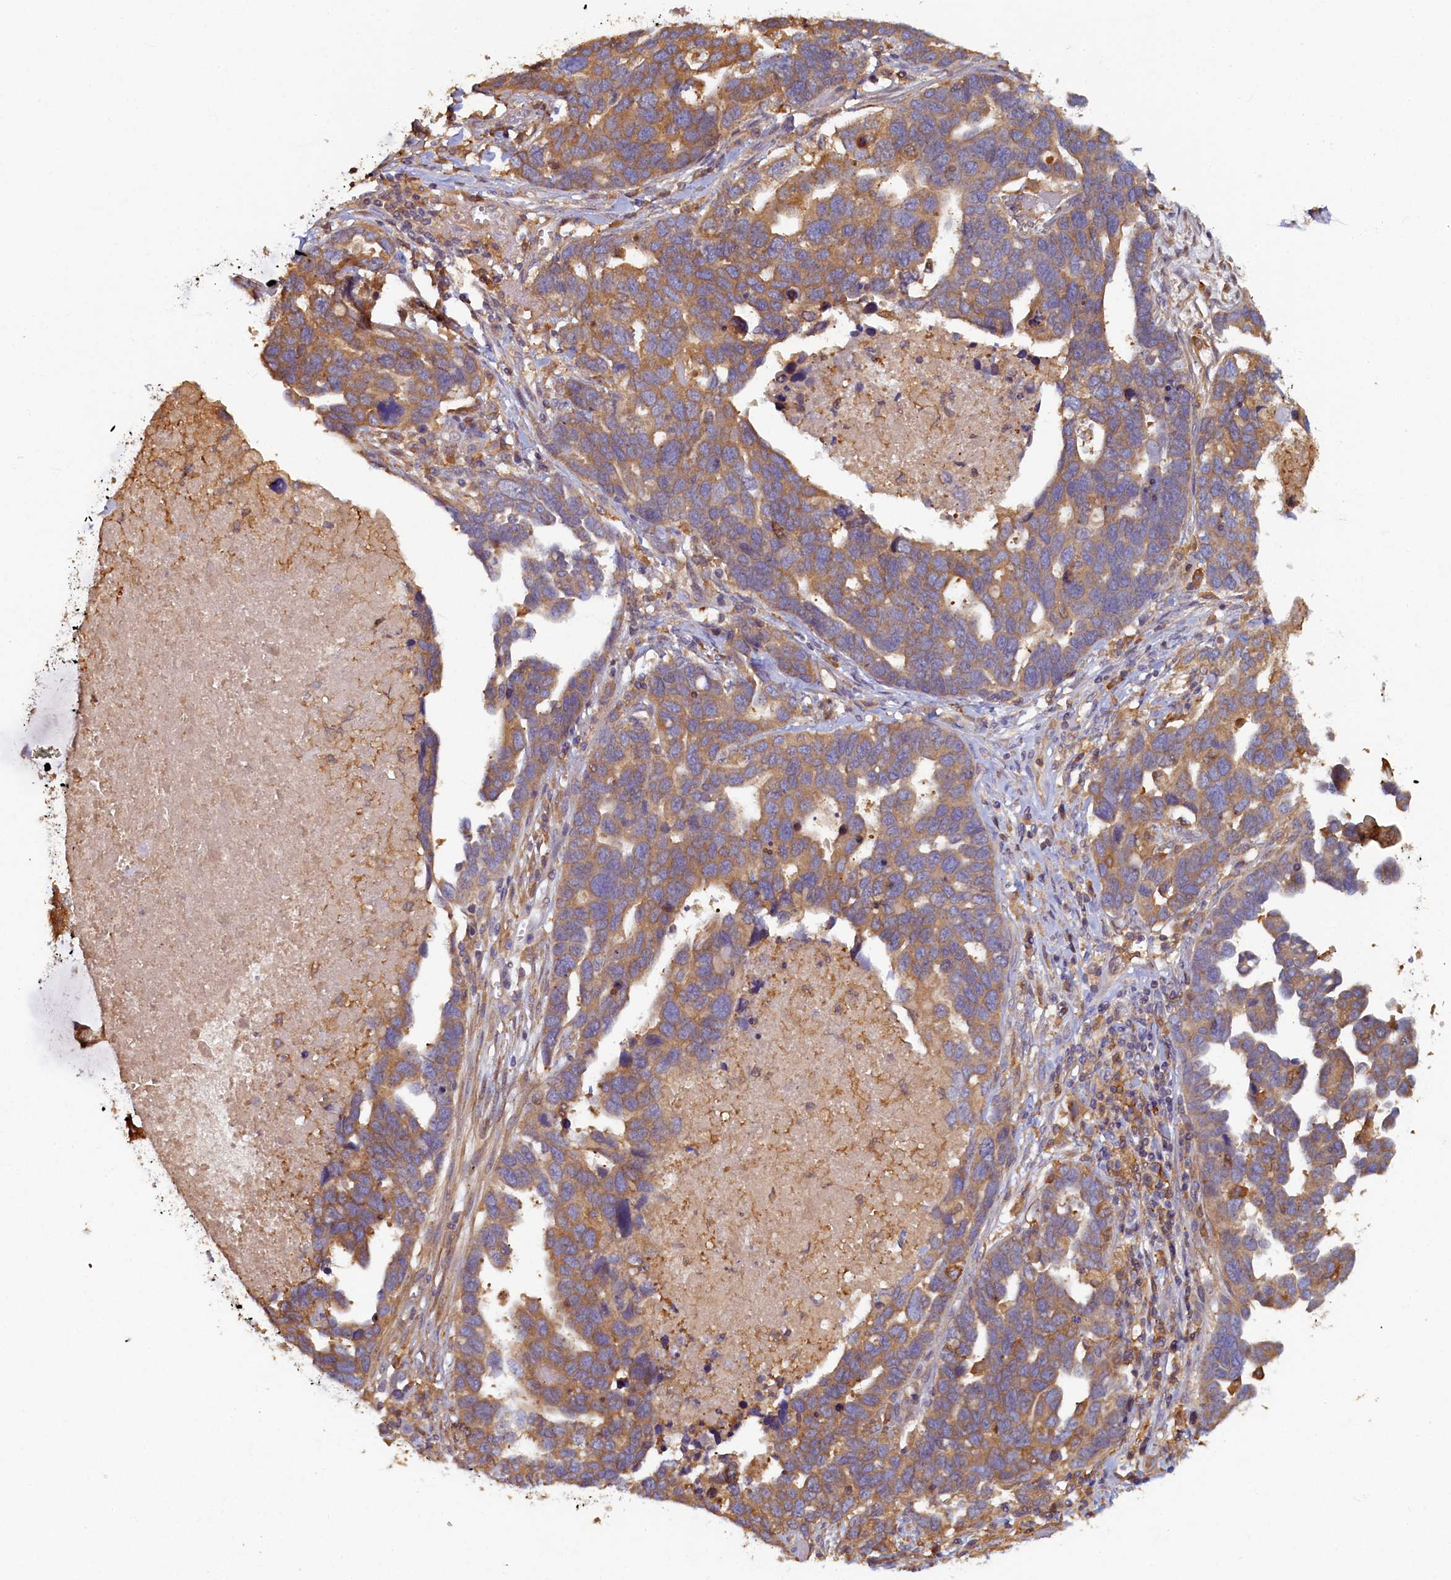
{"staining": {"intensity": "moderate", "quantity": ">75%", "location": "cytoplasmic/membranous"}, "tissue": "ovarian cancer", "cell_type": "Tumor cells", "image_type": "cancer", "snomed": [{"axis": "morphology", "description": "Cystadenocarcinoma, serous, NOS"}, {"axis": "topography", "description": "Ovary"}], "caption": "Immunohistochemical staining of ovarian cancer (serous cystadenocarcinoma) shows medium levels of moderate cytoplasmic/membranous protein expression in about >75% of tumor cells.", "gene": "TIMM8B", "patient": {"sex": "female", "age": 54}}